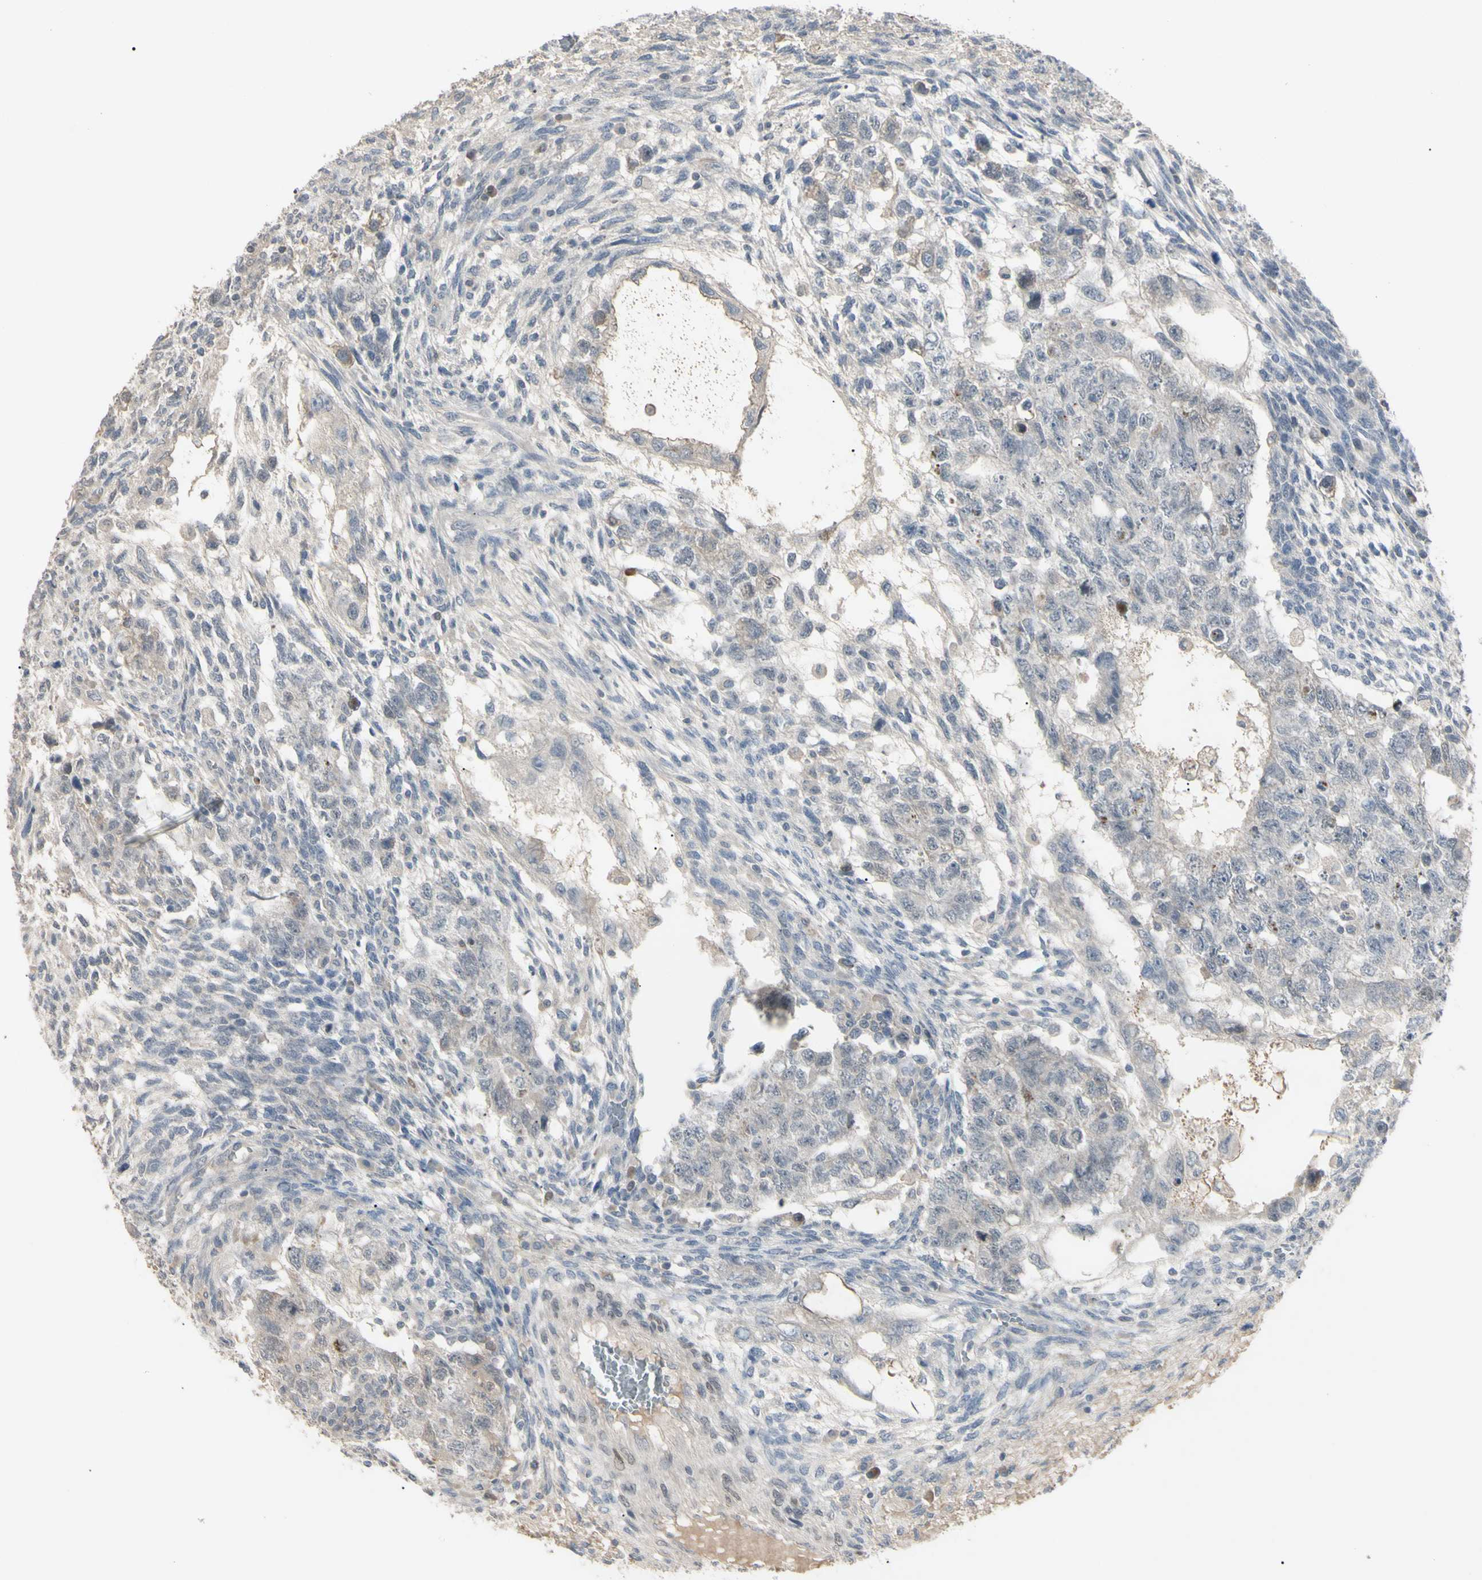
{"staining": {"intensity": "weak", "quantity": "<25%", "location": "cytoplasmic/membranous"}, "tissue": "testis cancer", "cell_type": "Tumor cells", "image_type": "cancer", "snomed": [{"axis": "morphology", "description": "Normal tissue, NOS"}, {"axis": "morphology", "description": "Carcinoma, Embryonal, NOS"}, {"axis": "topography", "description": "Testis"}], "caption": "Tumor cells show no significant positivity in testis cancer. (DAB immunohistochemistry (IHC), high magnification).", "gene": "PIAS4", "patient": {"sex": "male", "age": 36}}